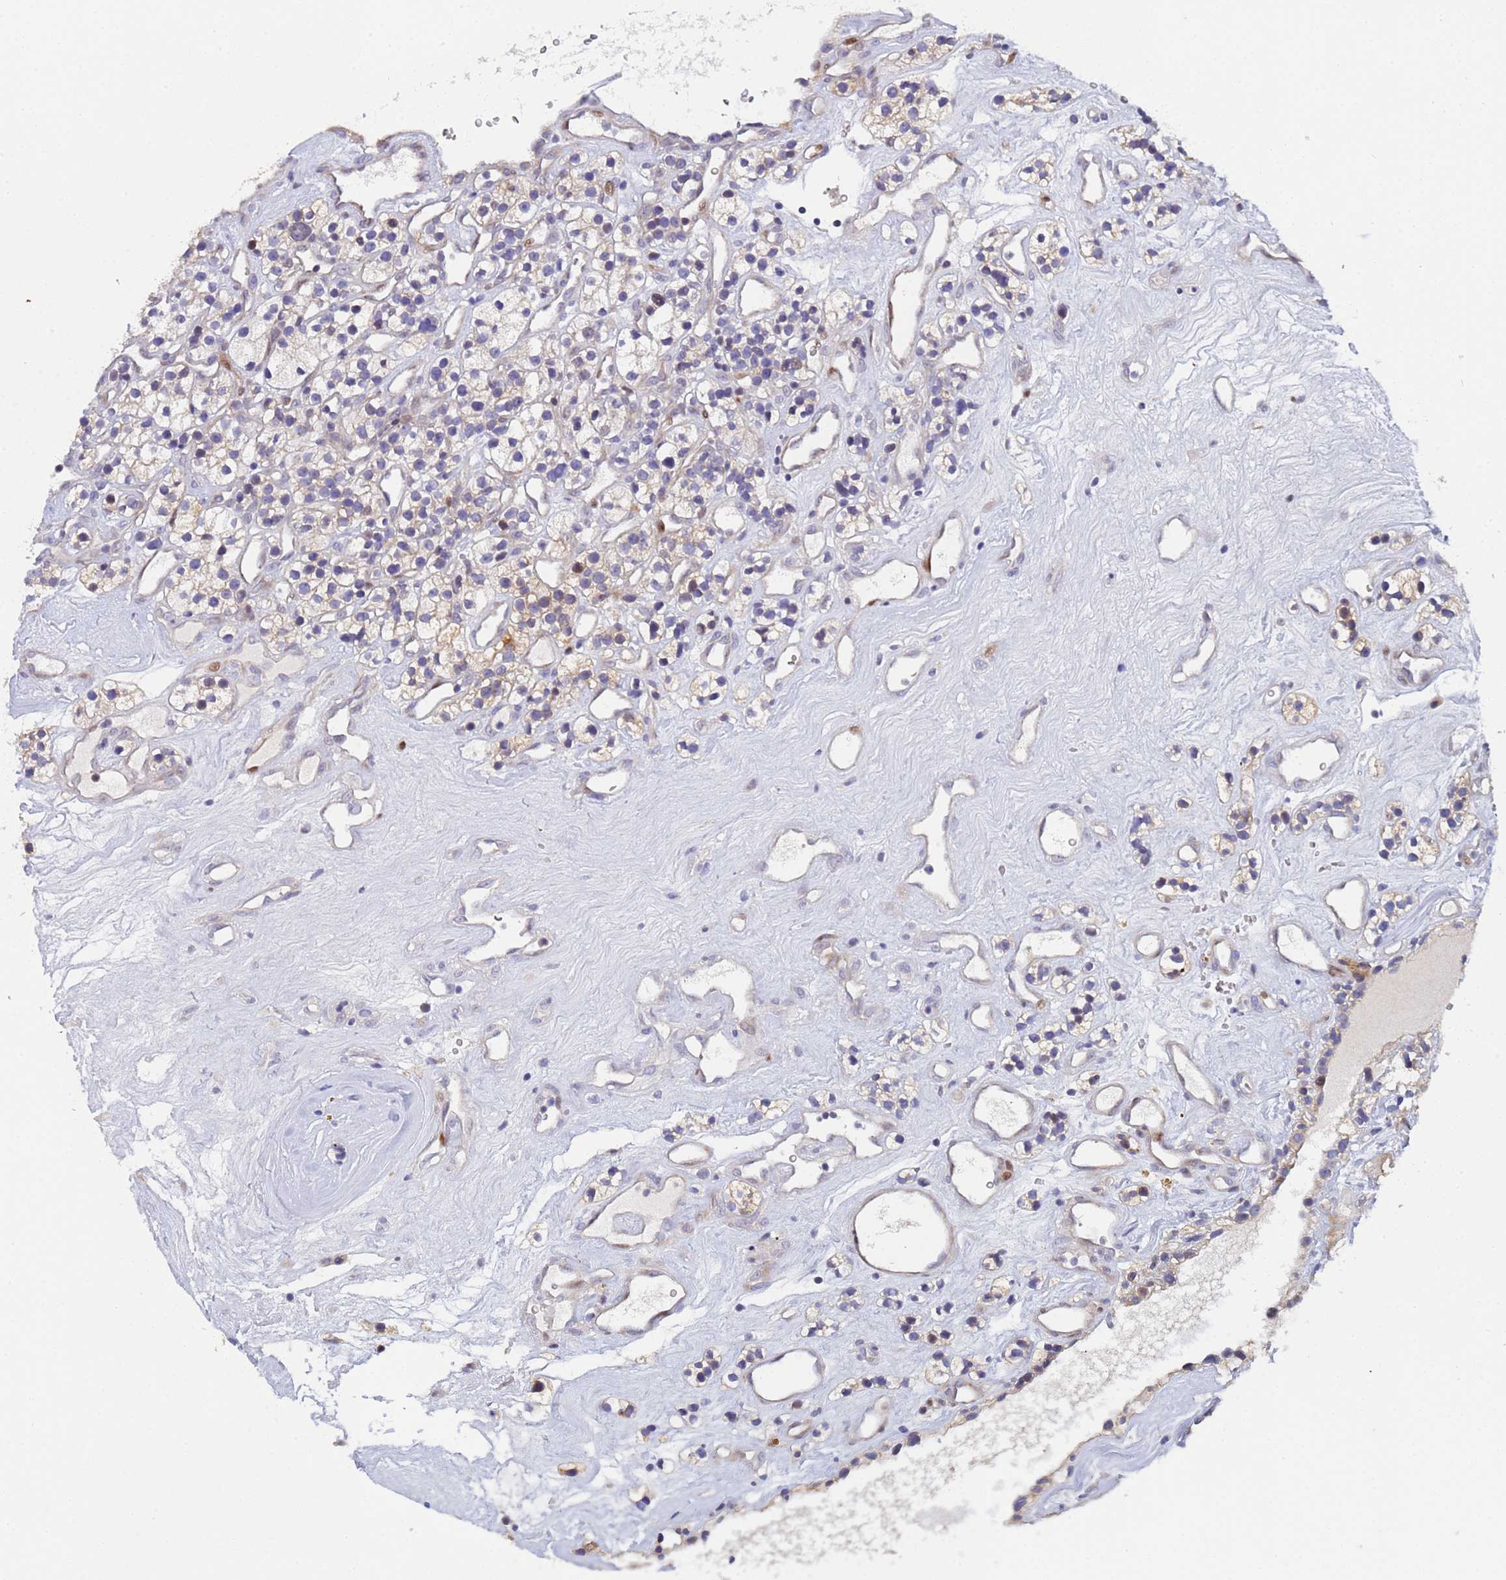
{"staining": {"intensity": "weak", "quantity": "<25%", "location": "cytoplasmic/membranous"}, "tissue": "renal cancer", "cell_type": "Tumor cells", "image_type": "cancer", "snomed": [{"axis": "morphology", "description": "Adenocarcinoma, NOS"}, {"axis": "topography", "description": "Kidney"}], "caption": "This is an immunohistochemistry (IHC) image of human renal adenocarcinoma. There is no staining in tumor cells.", "gene": "PPP6R1", "patient": {"sex": "female", "age": 57}}